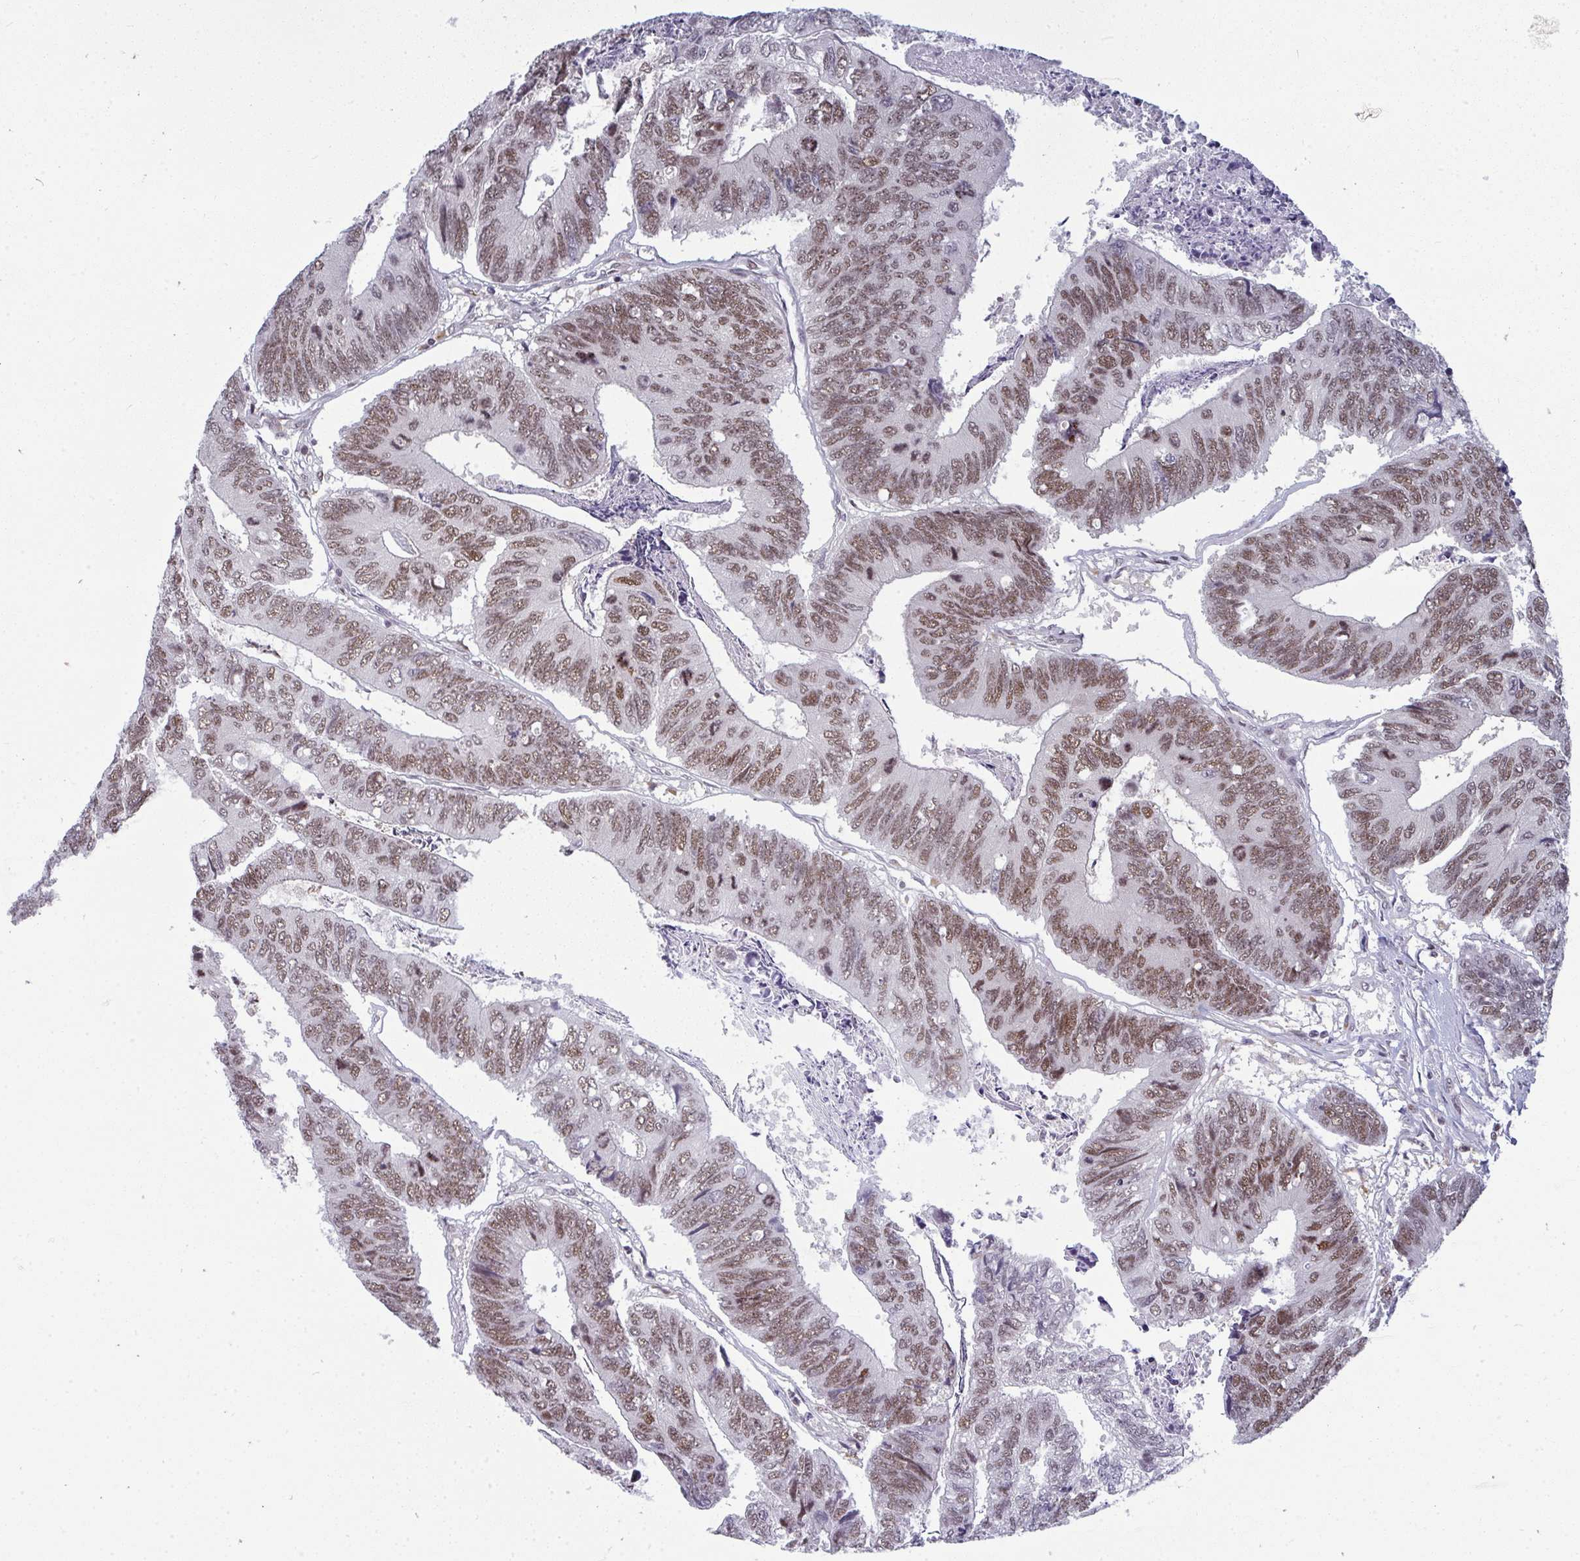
{"staining": {"intensity": "moderate", "quantity": ">75%", "location": "nuclear"}, "tissue": "colorectal cancer", "cell_type": "Tumor cells", "image_type": "cancer", "snomed": [{"axis": "morphology", "description": "Adenocarcinoma, NOS"}, {"axis": "topography", "description": "Colon"}], "caption": "Immunohistochemical staining of colorectal adenocarcinoma exhibits medium levels of moderate nuclear protein expression in about >75% of tumor cells. (DAB (3,3'-diaminobenzidine) IHC with brightfield microscopy, high magnification).", "gene": "ATF1", "patient": {"sex": "female", "age": 67}}